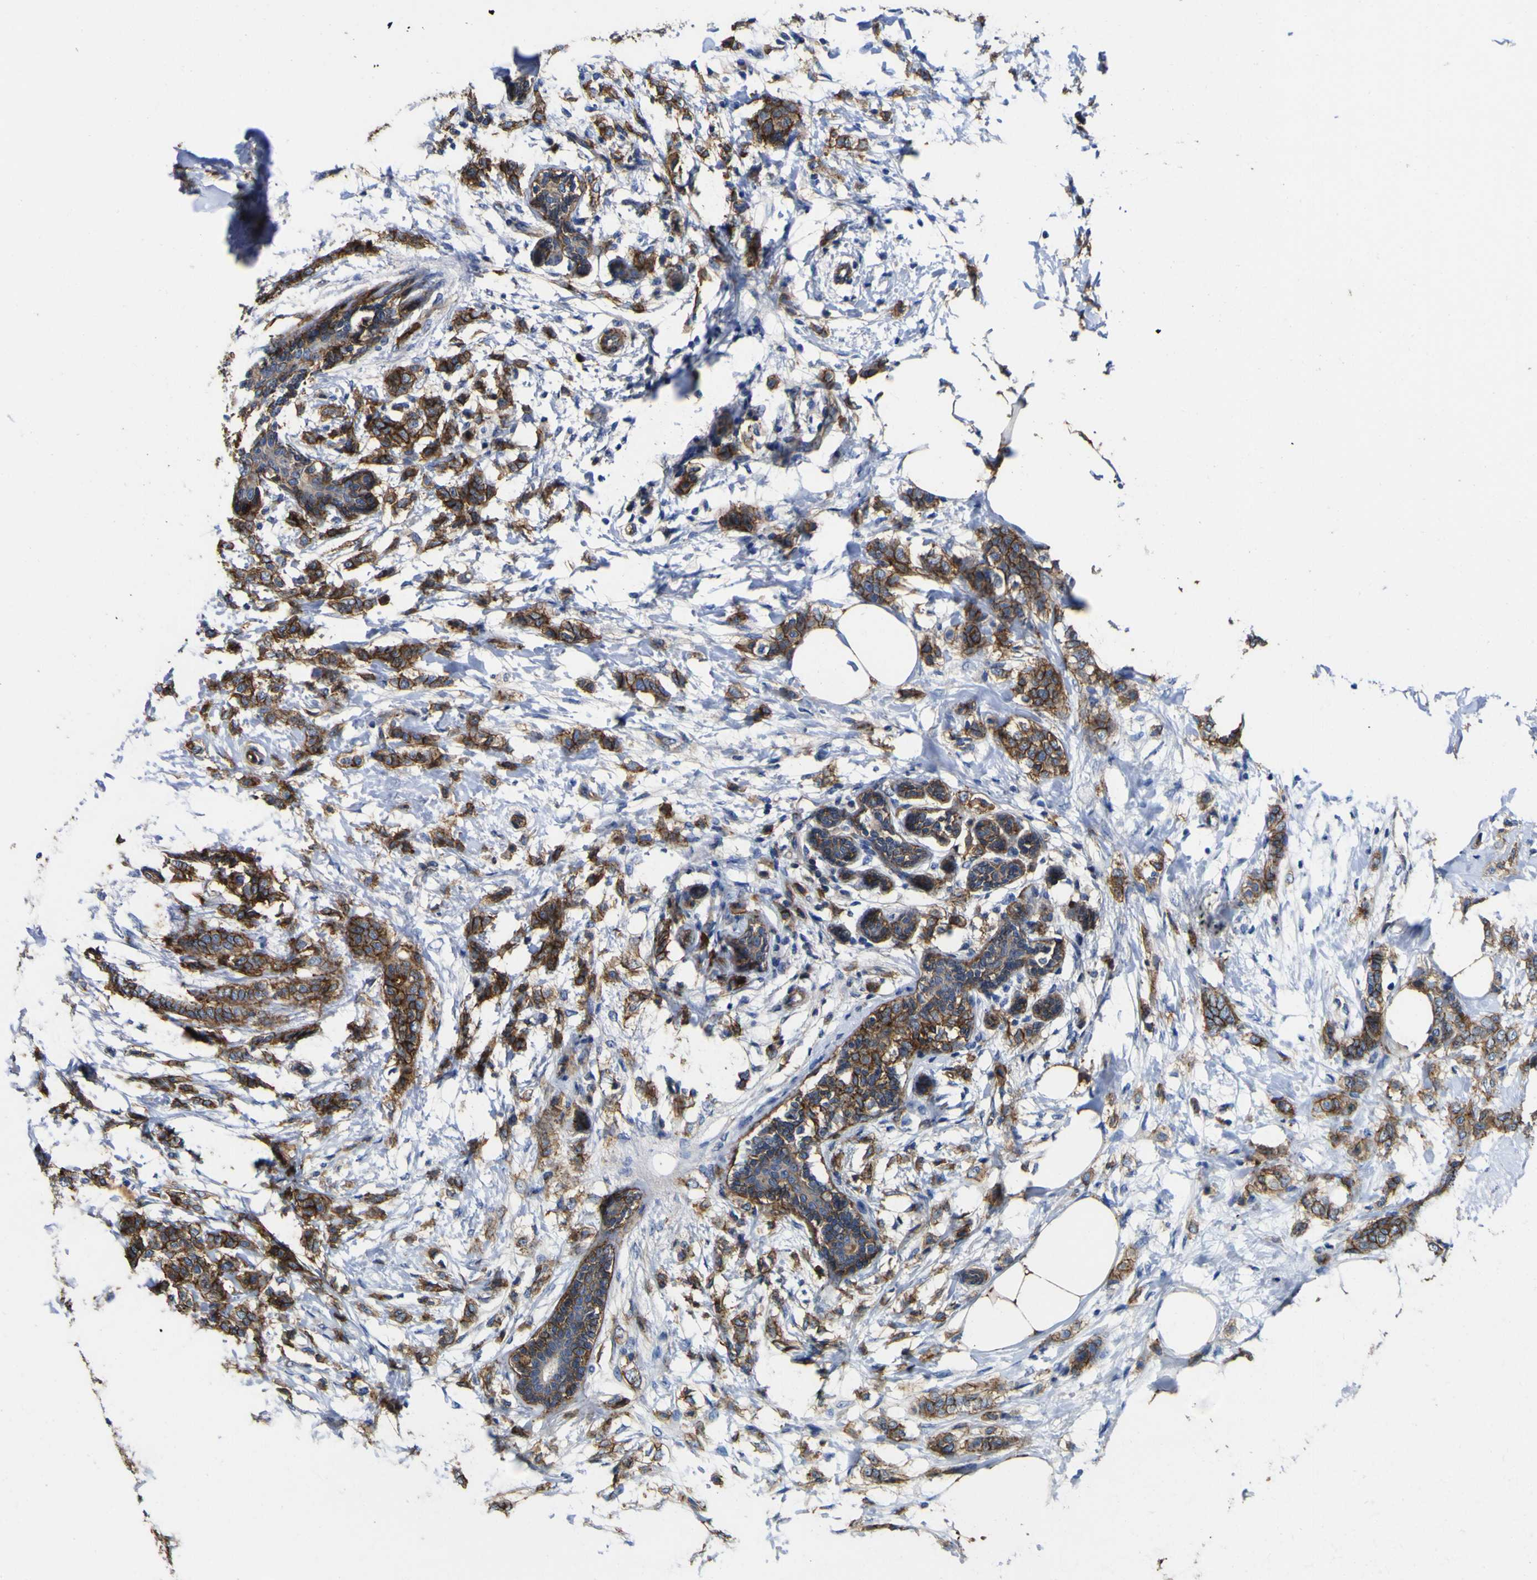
{"staining": {"intensity": "moderate", "quantity": ">75%", "location": "cytoplasmic/membranous"}, "tissue": "breast cancer", "cell_type": "Tumor cells", "image_type": "cancer", "snomed": [{"axis": "morphology", "description": "Lobular carcinoma, in situ"}, {"axis": "morphology", "description": "Lobular carcinoma"}, {"axis": "topography", "description": "Breast"}], "caption": "Immunohistochemistry (IHC) staining of breast cancer (lobular carcinoma in situ), which exhibits medium levels of moderate cytoplasmic/membranous positivity in approximately >75% of tumor cells indicating moderate cytoplasmic/membranous protein positivity. The staining was performed using DAB (brown) for protein detection and nuclei were counterstained in hematoxylin (blue).", "gene": "CD151", "patient": {"sex": "female", "age": 41}}